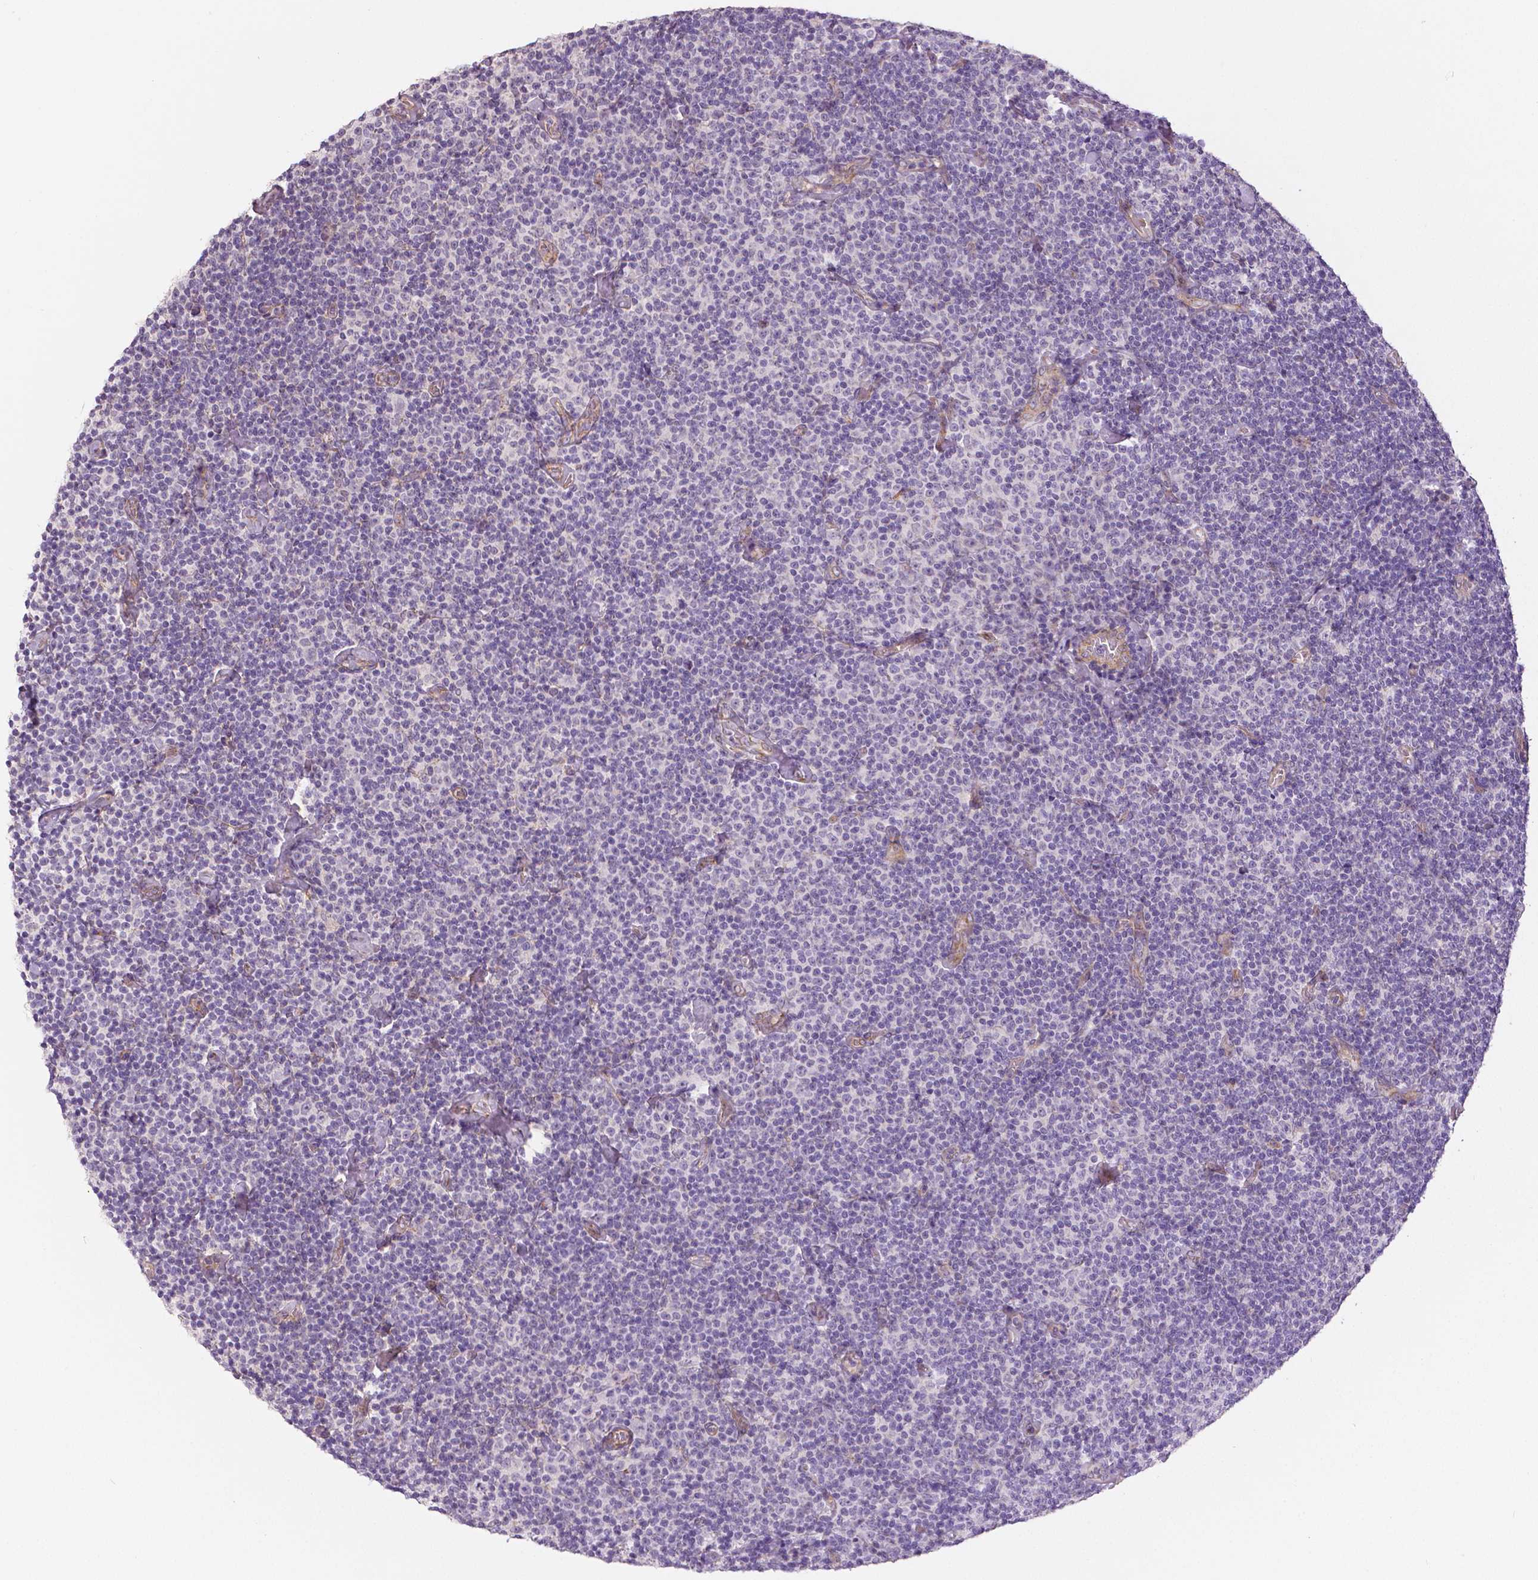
{"staining": {"intensity": "negative", "quantity": "none", "location": "none"}, "tissue": "lymphoma", "cell_type": "Tumor cells", "image_type": "cancer", "snomed": [{"axis": "morphology", "description": "Malignant lymphoma, non-Hodgkin's type, Low grade"}, {"axis": "topography", "description": "Lymph node"}], "caption": "Immunohistochemical staining of human lymphoma exhibits no significant expression in tumor cells.", "gene": "FLT1", "patient": {"sex": "male", "age": 81}}